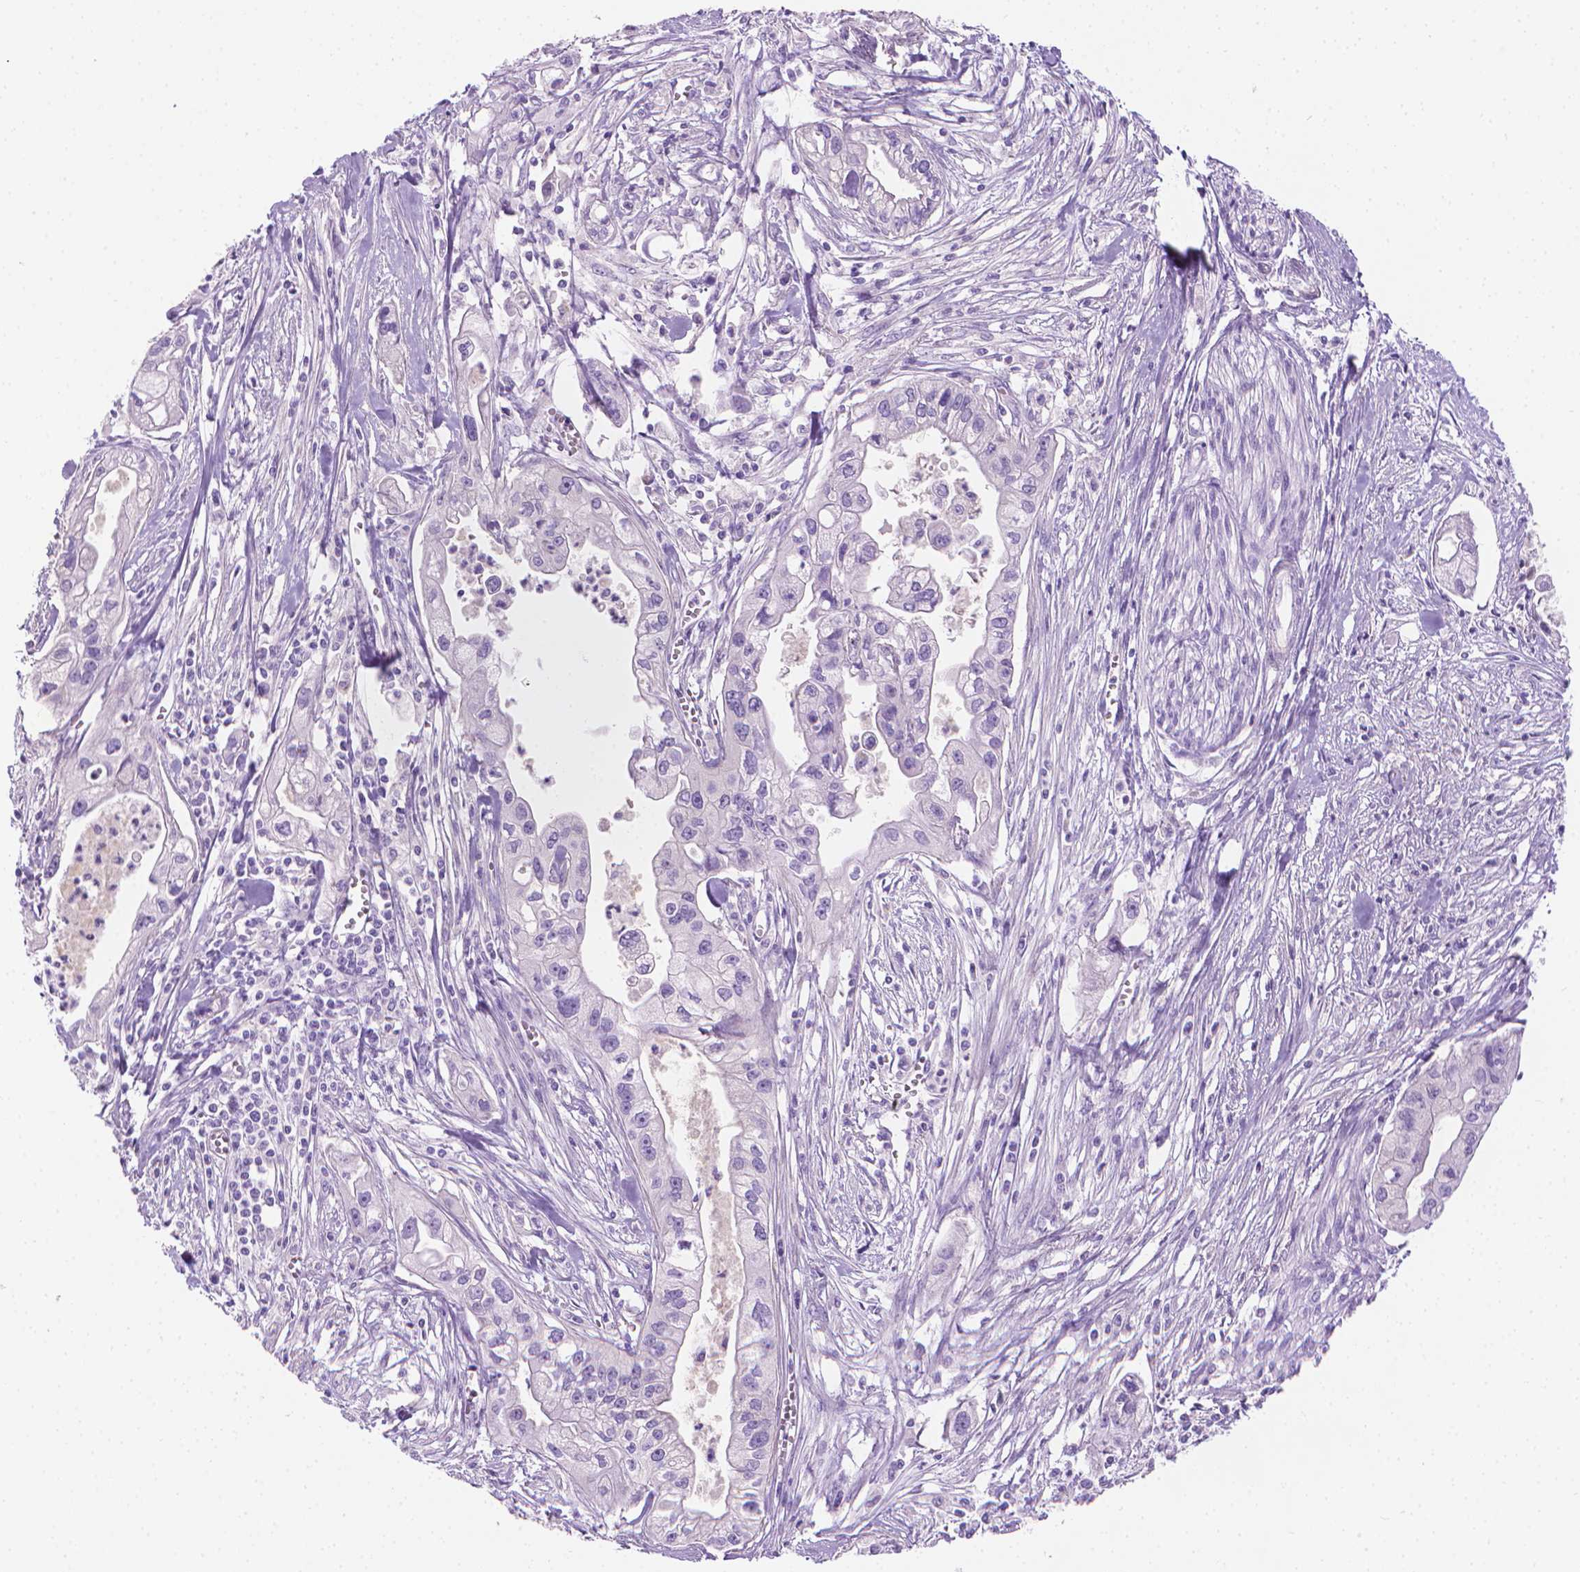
{"staining": {"intensity": "negative", "quantity": "none", "location": "none"}, "tissue": "pancreatic cancer", "cell_type": "Tumor cells", "image_type": "cancer", "snomed": [{"axis": "morphology", "description": "Adenocarcinoma, NOS"}, {"axis": "topography", "description": "Pancreas"}], "caption": "Pancreatic cancer was stained to show a protein in brown. There is no significant positivity in tumor cells. Brightfield microscopy of immunohistochemistry (IHC) stained with DAB (3,3'-diaminobenzidine) (brown) and hematoxylin (blue), captured at high magnification.", "gene": "FASN", "patient": {"sex": "male", "age": 70}}